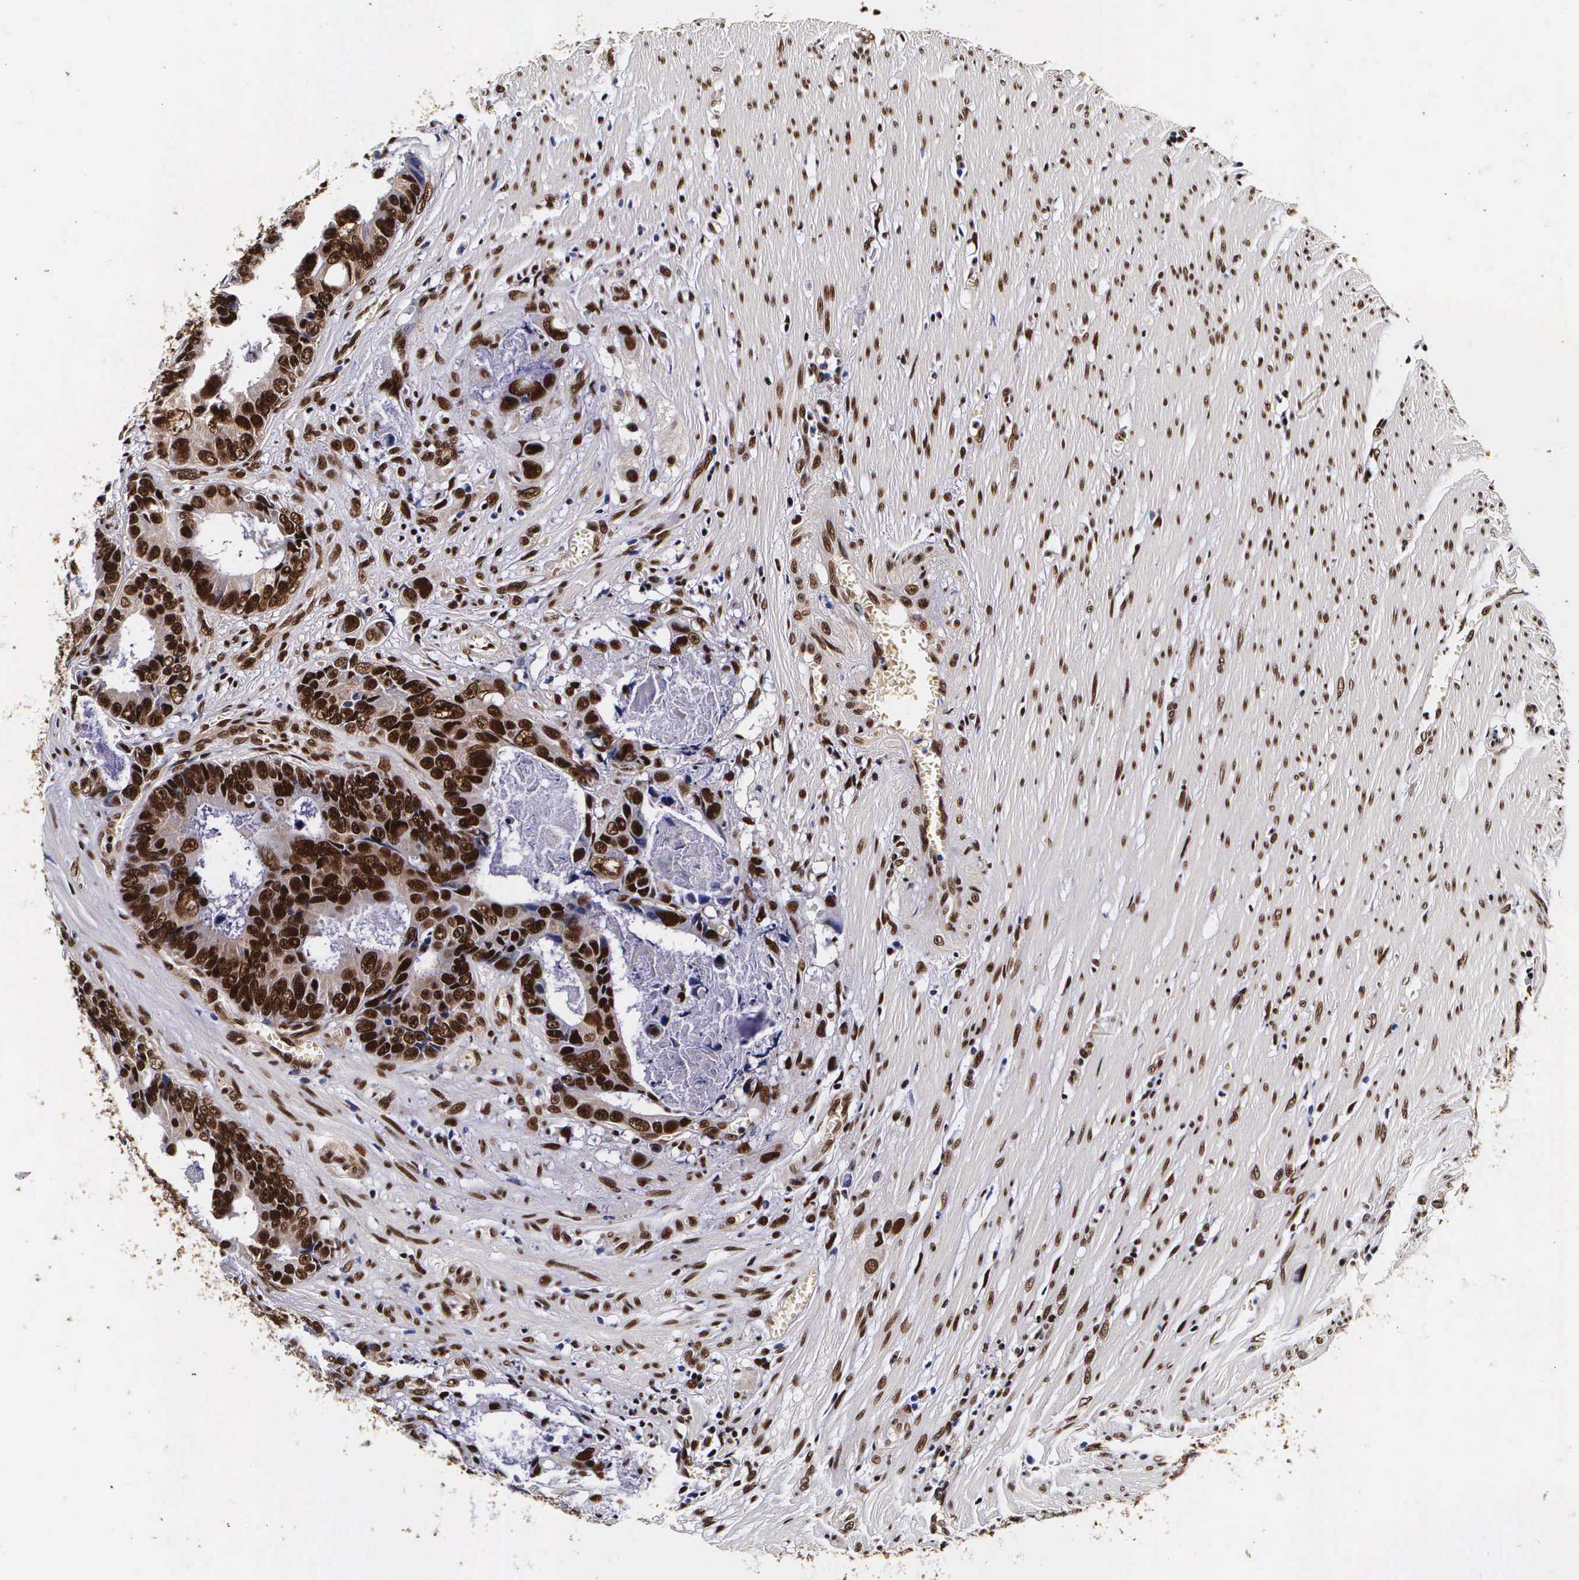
{"staining": {"intensity": "strong", "quantity": ">75%", "location": "cytoplasmic/membranous,nuclear"}, "tissue": "colorectal cancer", "cell_type": "Tumor cells", "image_type": "cancer", "snomed": [{"axis": "morphology", "description": "Adenocarcinoma, NOS"}, {"axis": "topography", "description": "Rectum"}], "caption": "The immunohistochemical stain shows strong cytoplasmic/membranous and nuclear staining in tumor cells of adenocarcinoma (colorectal) tissue.", "gene": "PABPN1", "patient": {"sex": "female", "age": 98}}